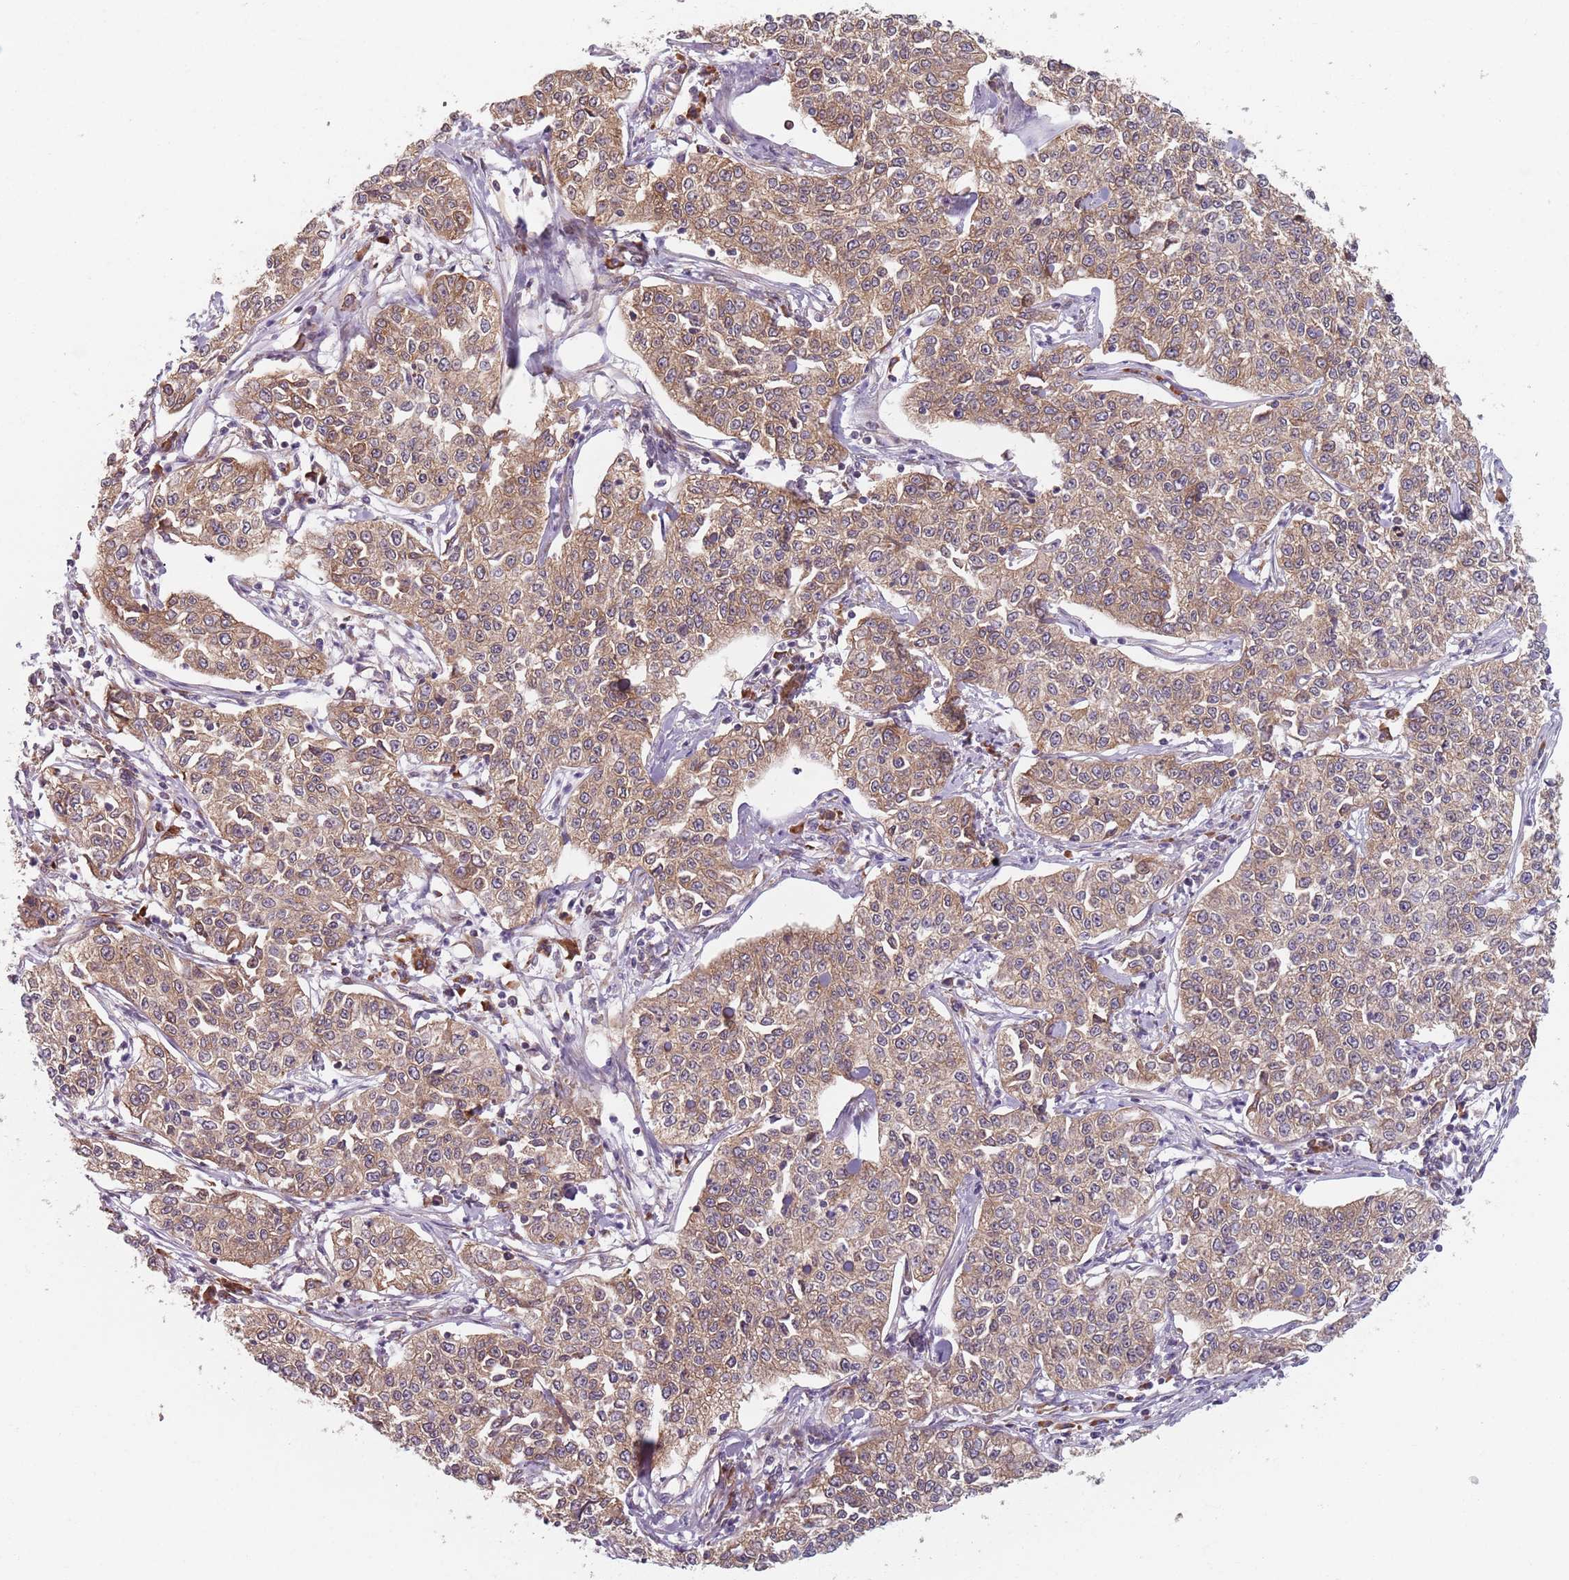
{"staining": {"intensity": "moderate", "quantity": ">75%", "location": "cytoplasmic/membranous"}, "tissue": "cervical cancer", "cell_type": "Tumor cells", "image_type": "cancer", "snomed": [{"axis": "morphology", "description": "Squamous cell carcinoma, NOS"}, {"axis": "topography", "description": "Cervix"}], "caption": "A brown stain labels moderate cytoplasmic/membranous expression of a protein in human cervical cancer (squamous cell carcinoma) tumor cells.", "gene": "NOTCH3", "patient": {"sex": "female", "age": 35}}